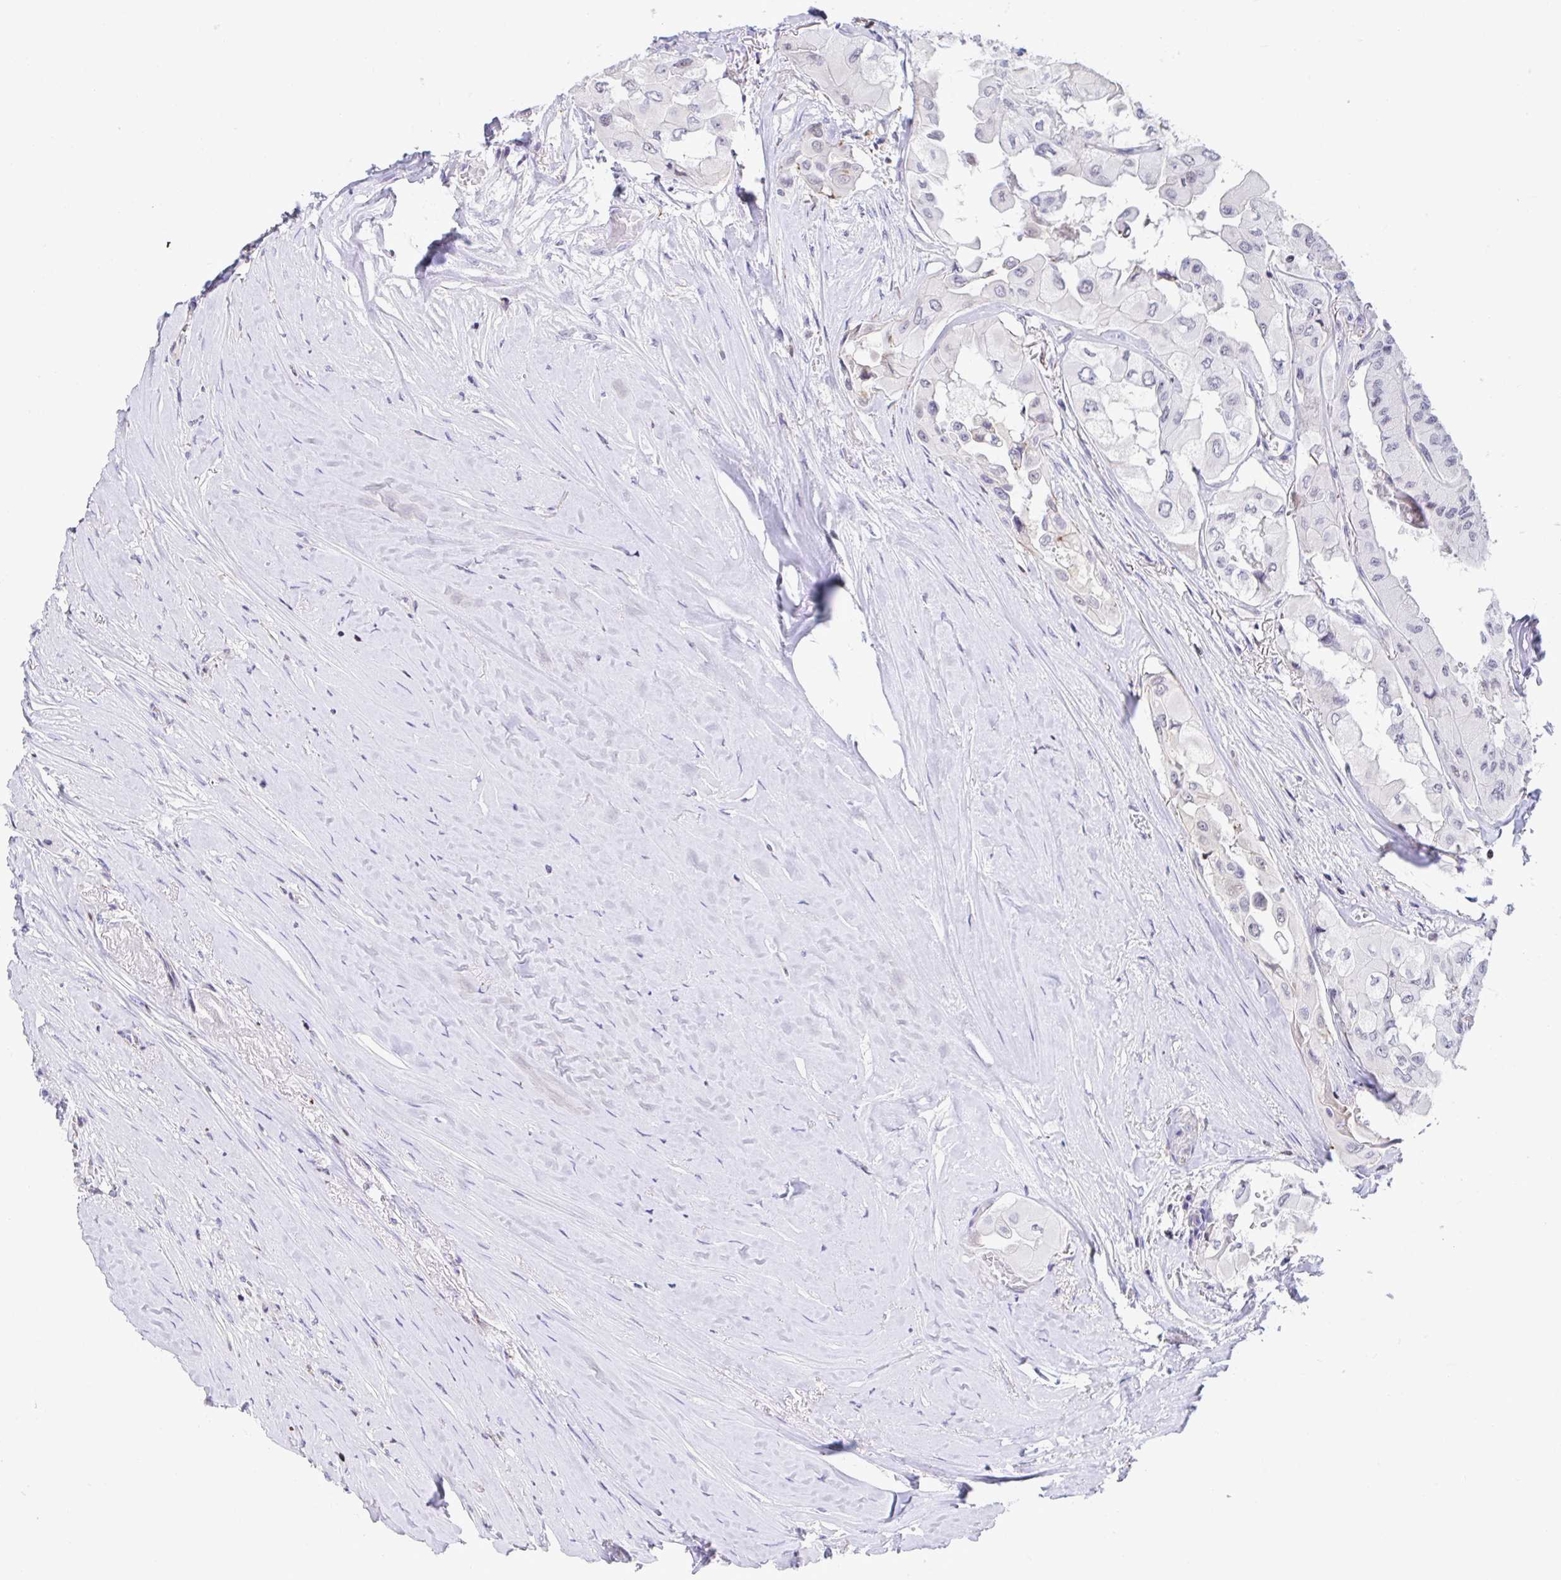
{"staining": {"intensity": "weak", "quantity": "<25%", "location": "nuclear"}, "tissue": "thyroid cancer", "cell_type": "Tumor cells", "image_type": "cancer", "snomed": [{"axis": "morphology", "description": "Normal tissue, NOS"}, {"axis": "morphology", "description": "Papillary adenocarcinoma, NOS"}, {"axis": "topography", "description": "Thyroid gland"}], "caption": "Tumor cells are negative for protein expression in human papillary adenocarcinoma (thyroid).", "gene": "WDR72", "patient": {"sex": "female", "age": 59}}